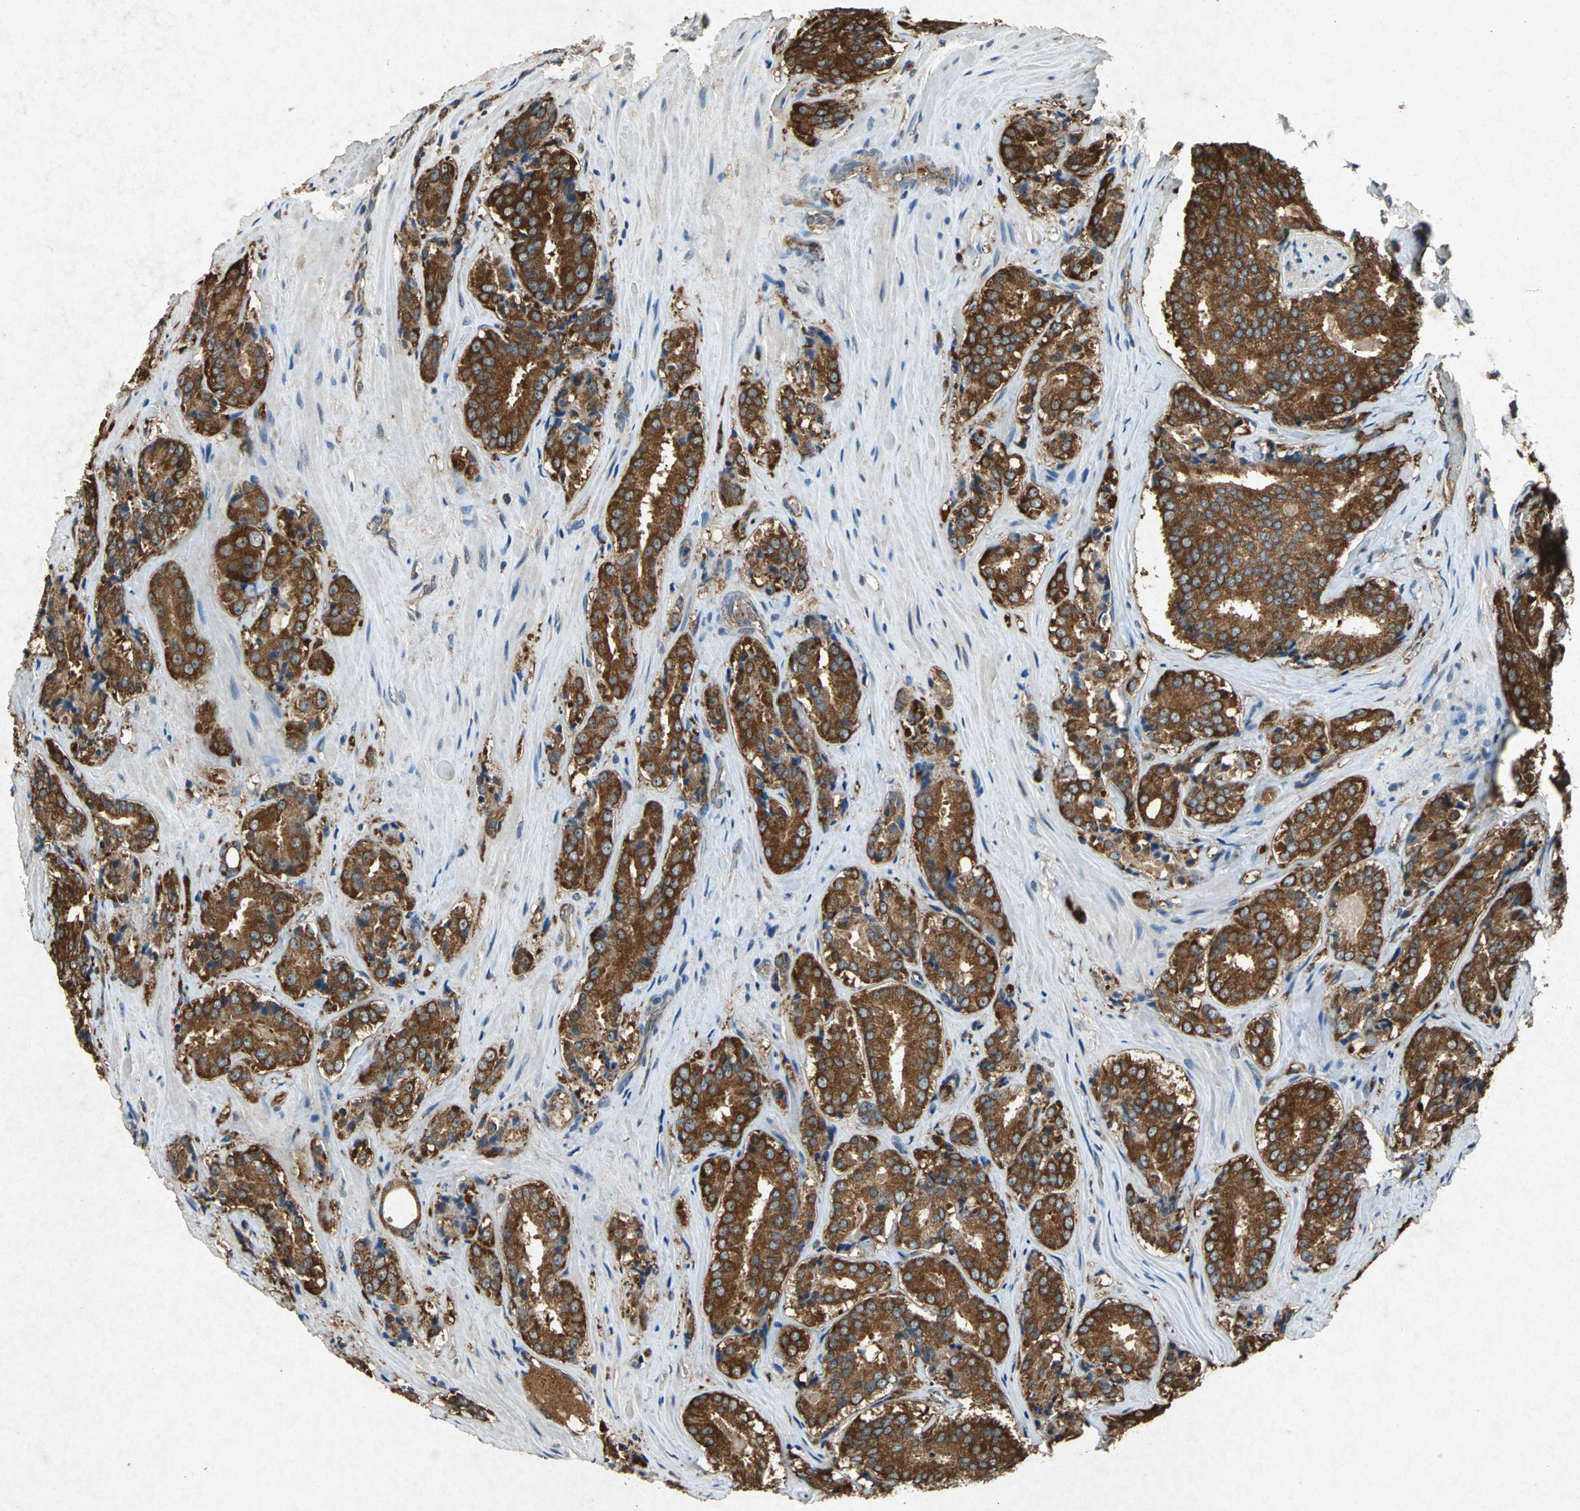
{"staining": {"intensity": "strong", "quantity": ">75%", "location": "cytoplasmic/membranous"}, "tissue": "prostate cancer", "cell_type": "Tumor cells", "image_type": "cancer", "snomed": [{"axis": "morphology", "description": "Adenocarcinoma, High grade"}, {"axis": "topography", "description": "Prostate"}], "caption": "Prostate cancer tissue shows strong cytoplasmic/membranous positivity in about >75% of tumor cells, visualized by immunohistochemistry.", "gene": "HSP90AB1", "patient": {"sex": "male", "age": 70}}